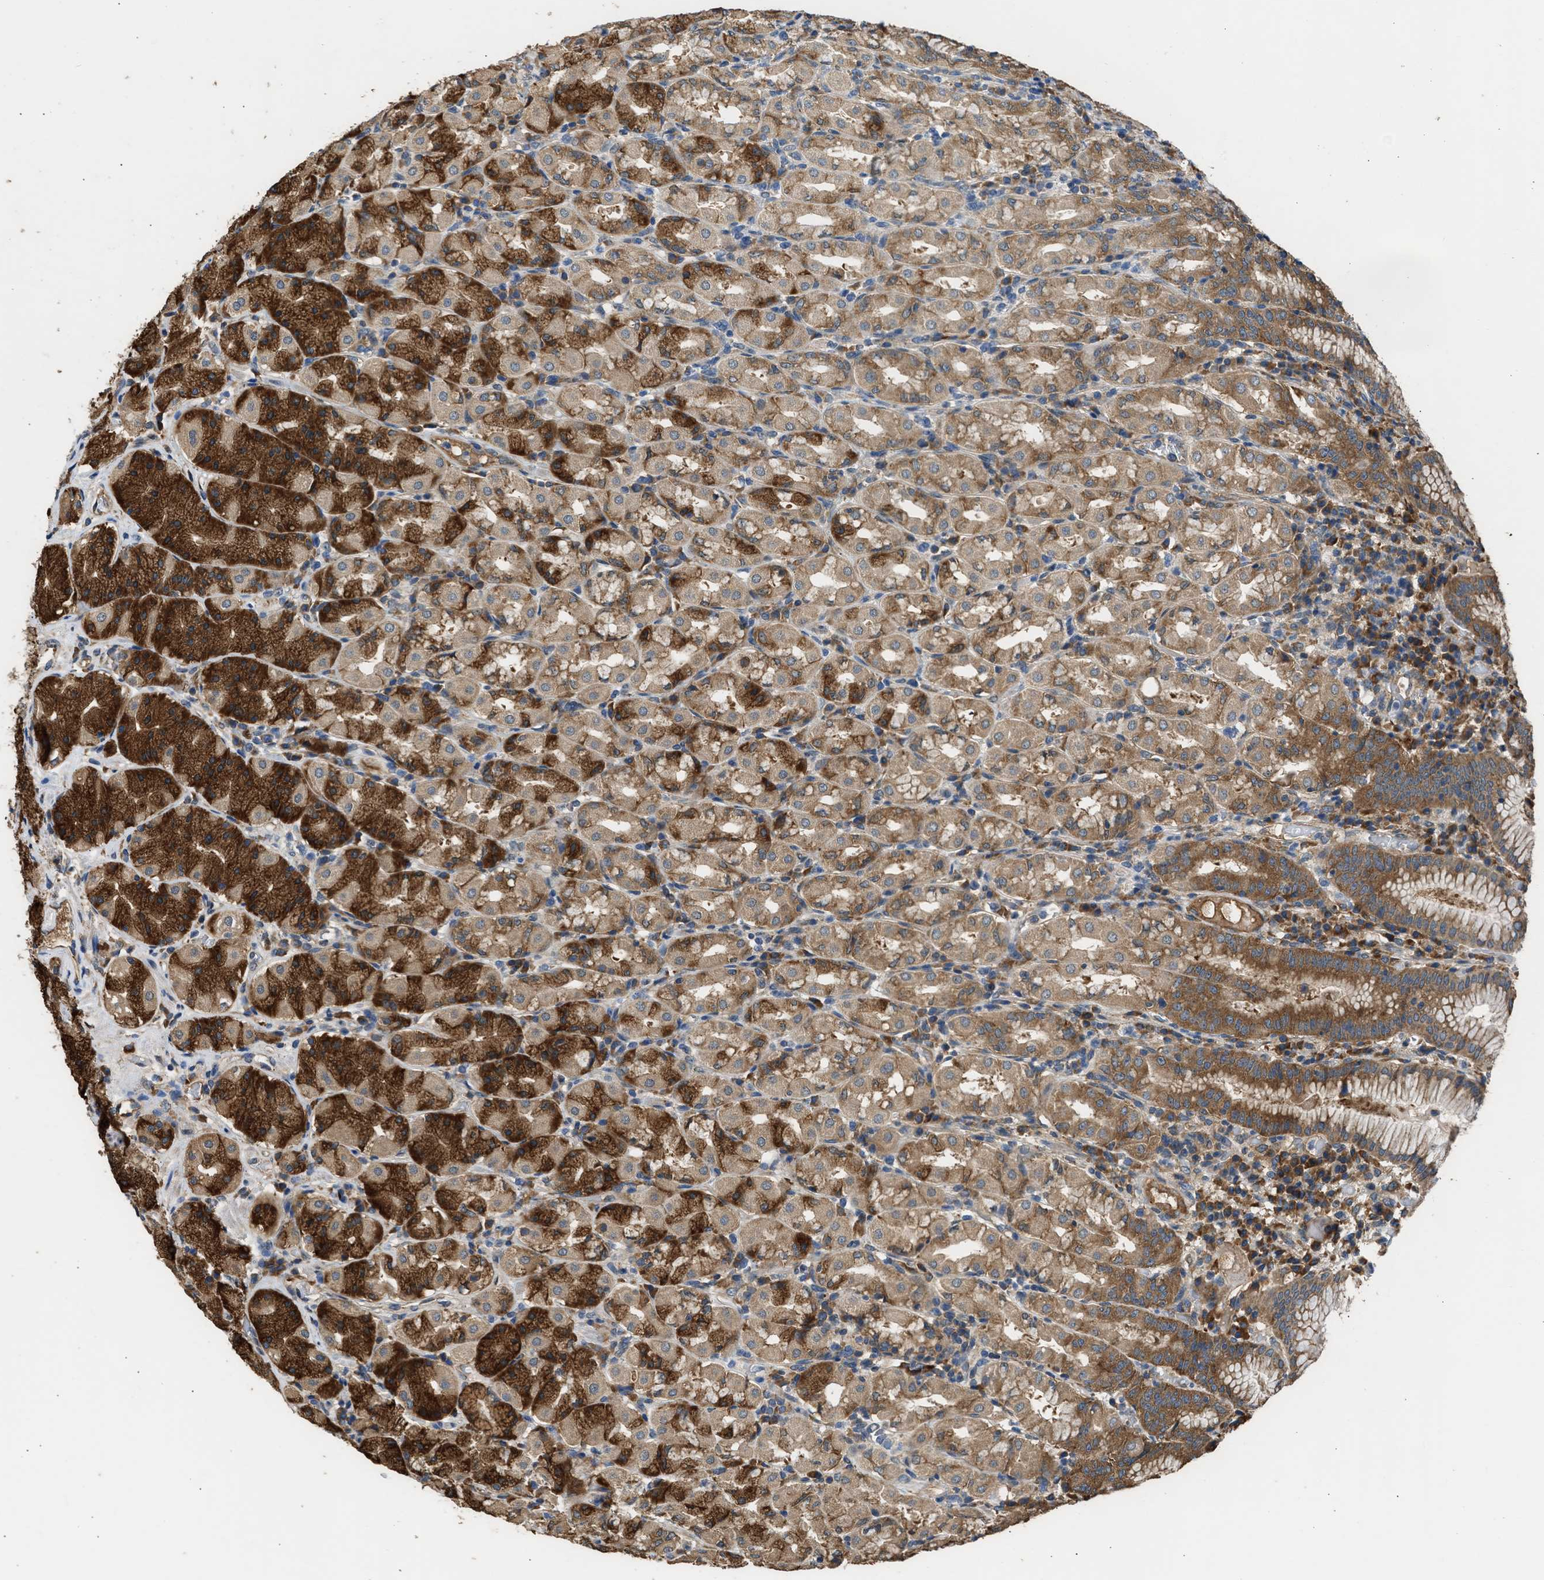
{"staining": {"intensity": "strong", "quantity": ">75%", "location": "cytoplasmic/membranous"}, "tissue": "stomach", "cell_type": "Glandular cells", "image_type": "normal", "snomed": [{"axis": "morphology", "description": "Normal tissue, NOS"}, {"axis": "topography", "description": "Stomach"}, {"axis": "topography", "description": "Stomach, lower"}], "caption": "IHC micrograph of benign stomach: stomach stained using IHC displays high levels of strong protein expression localized specifically in the cytoplasmic/membranous of glandular cells, appearing as a cytoplasmic/membranous brown color.", "gene": "SLC36A4", "patient": {"sex": "female", "age": 56}}